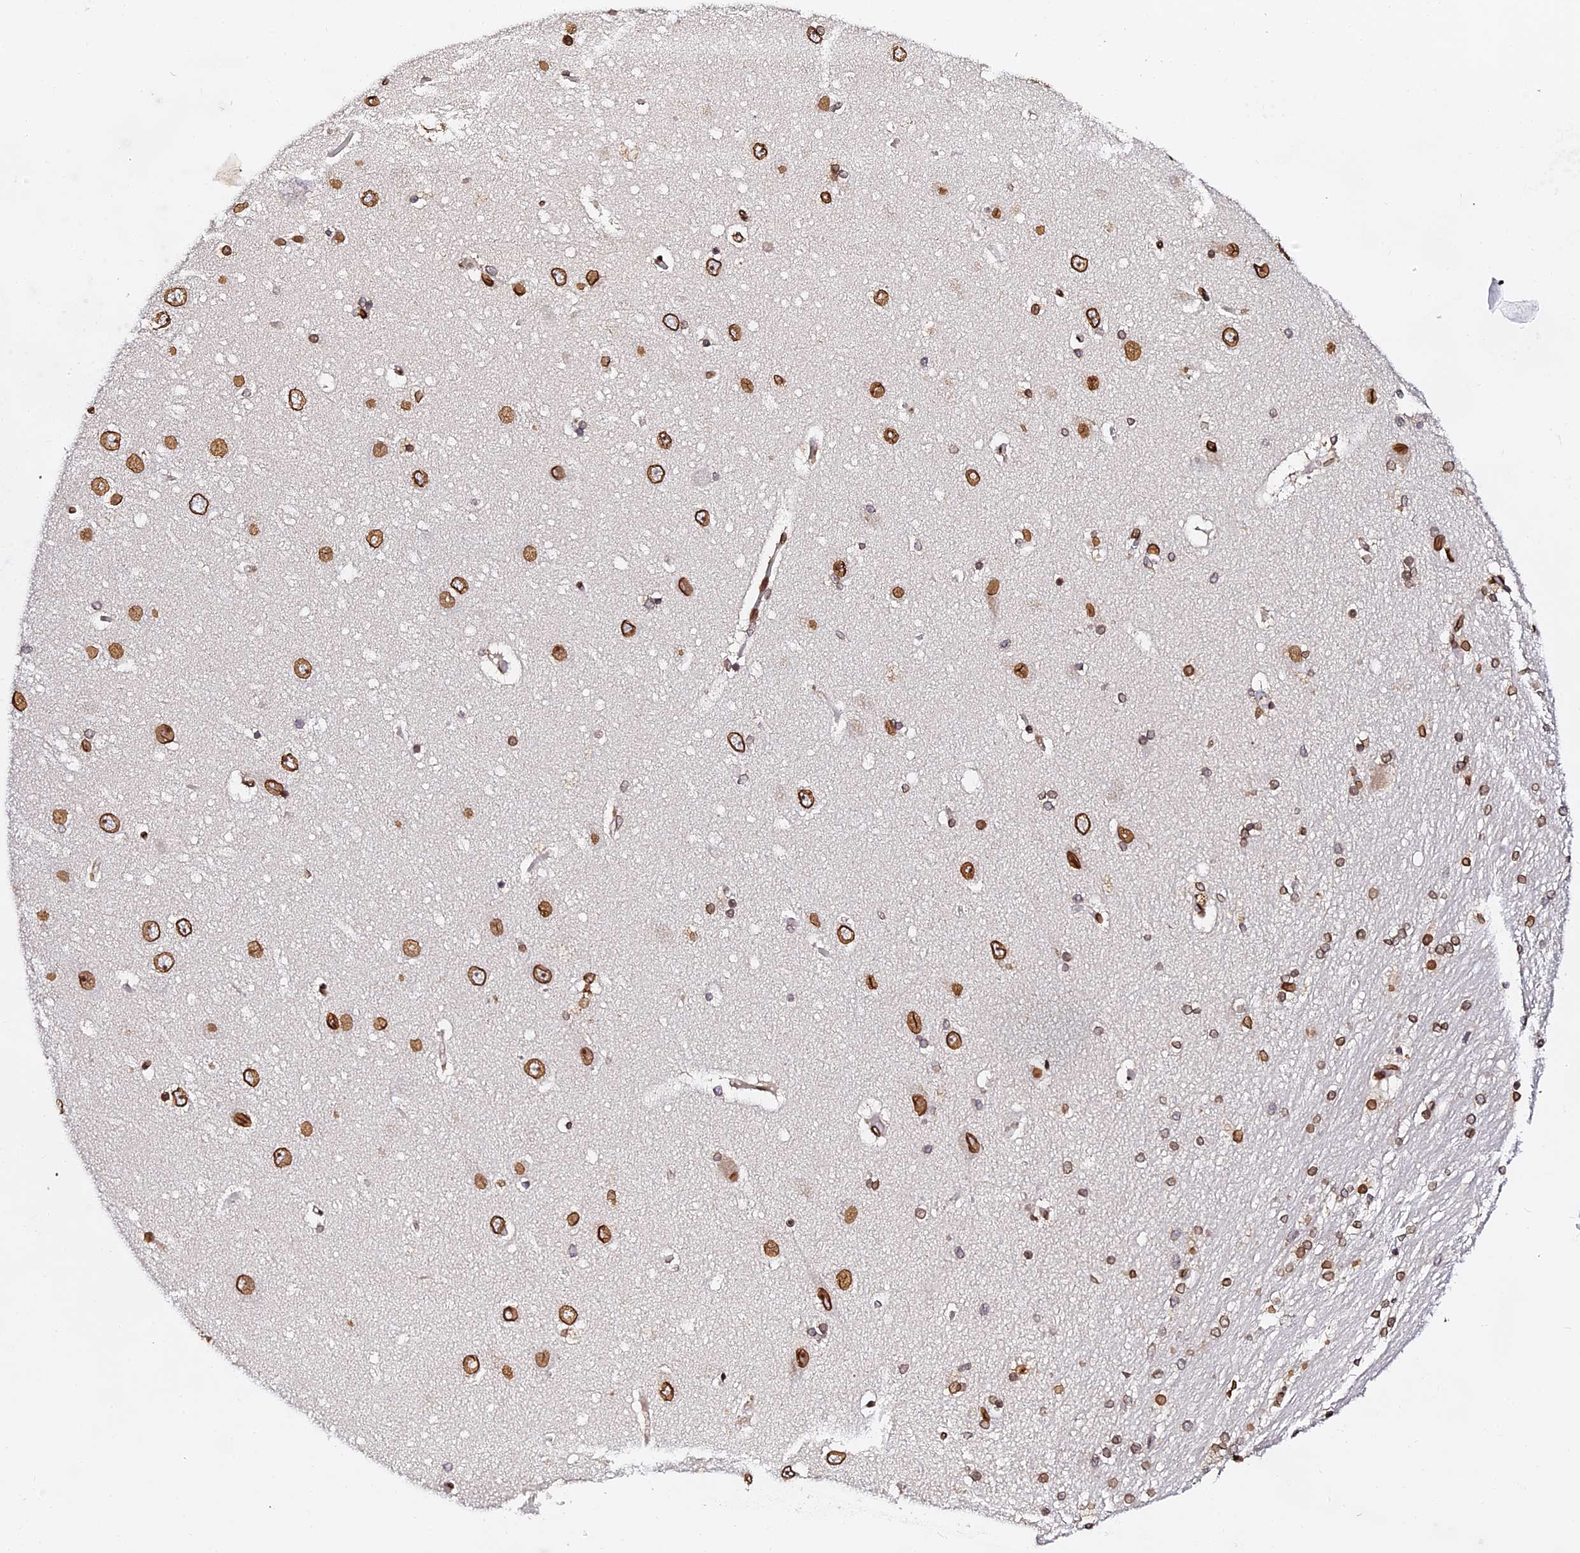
{"staining": {"intensity": "strong", "quantity": ">75%", "location": "cytoplasmic/membranous,nuclear"}, "tissue": "hippocampus", "cell_type": "Glial cells", "image_type": "normal", "snomed": [{"axis": "morphology", "description": "Normal tissue, NOS"}, {"axis": "topography", "description": "Hippocampus"}], "caption": "A high-resolution micrograph shows IHC staining of benign hippocampus, which shows strong cytoplasmic/membranous,nuclear positivity in about >75% of glial cells.", "gene": "ANAPC5", "patient": {"sex": "female", "age": 54}}